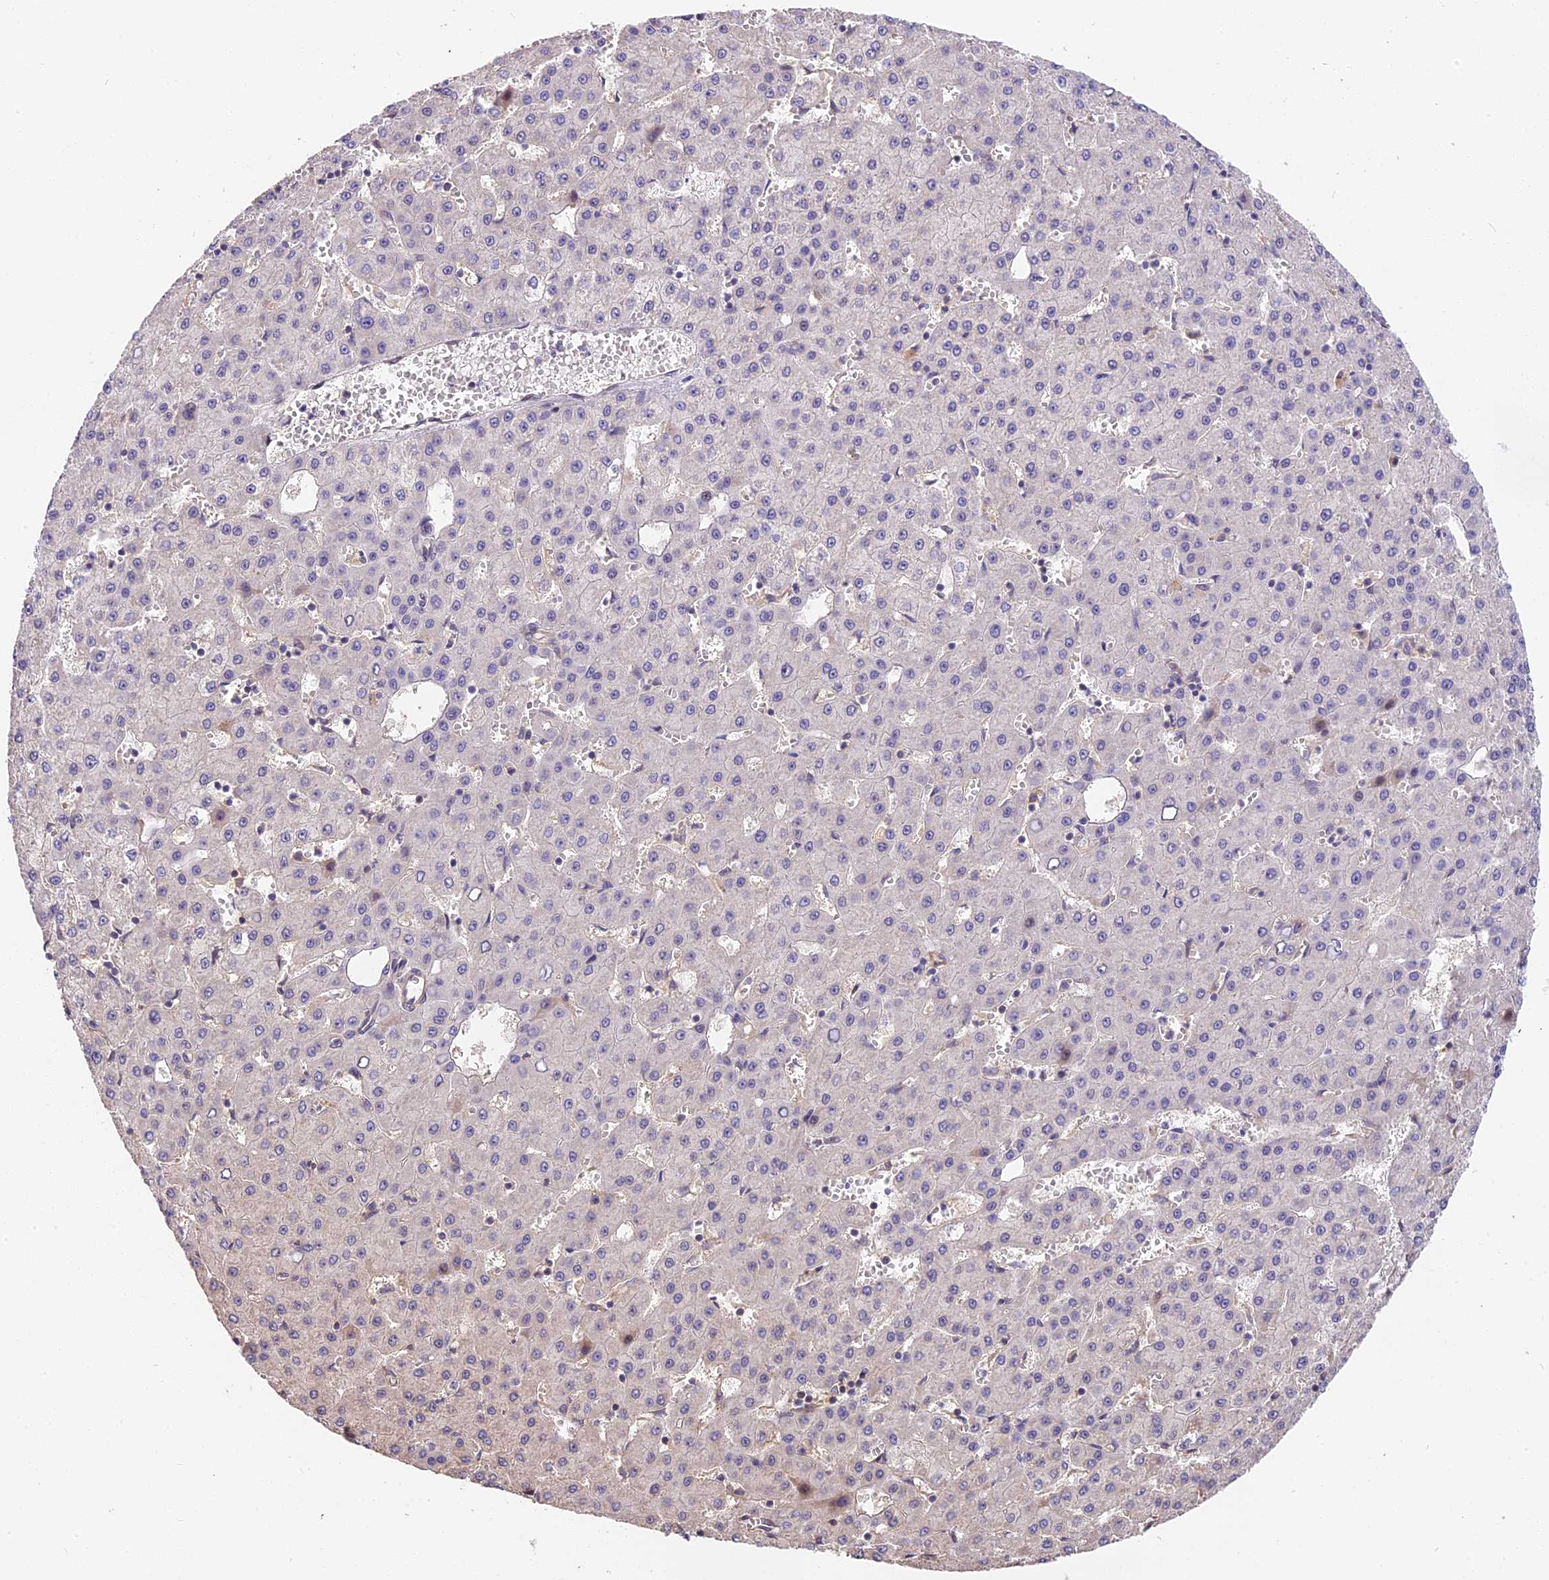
{"staining": {"intensity": "negative", "quantity": "none", "location": "none"}, "tissue": "liver cancer", "cell_type": "Tumor cells", "image_type": "cancer", "snomed": [{"axis": "morphology", "description": "Carcinoma, Hepatocellular, NOS"}, {"axis": "topography", "description": "Liver"}], "caption": "Protein analysis of liver cancer exhibits no significant positivity in tumor cells.", "gene": "ARHGAP17", "patient": {"sex": "male", "age": 47}}